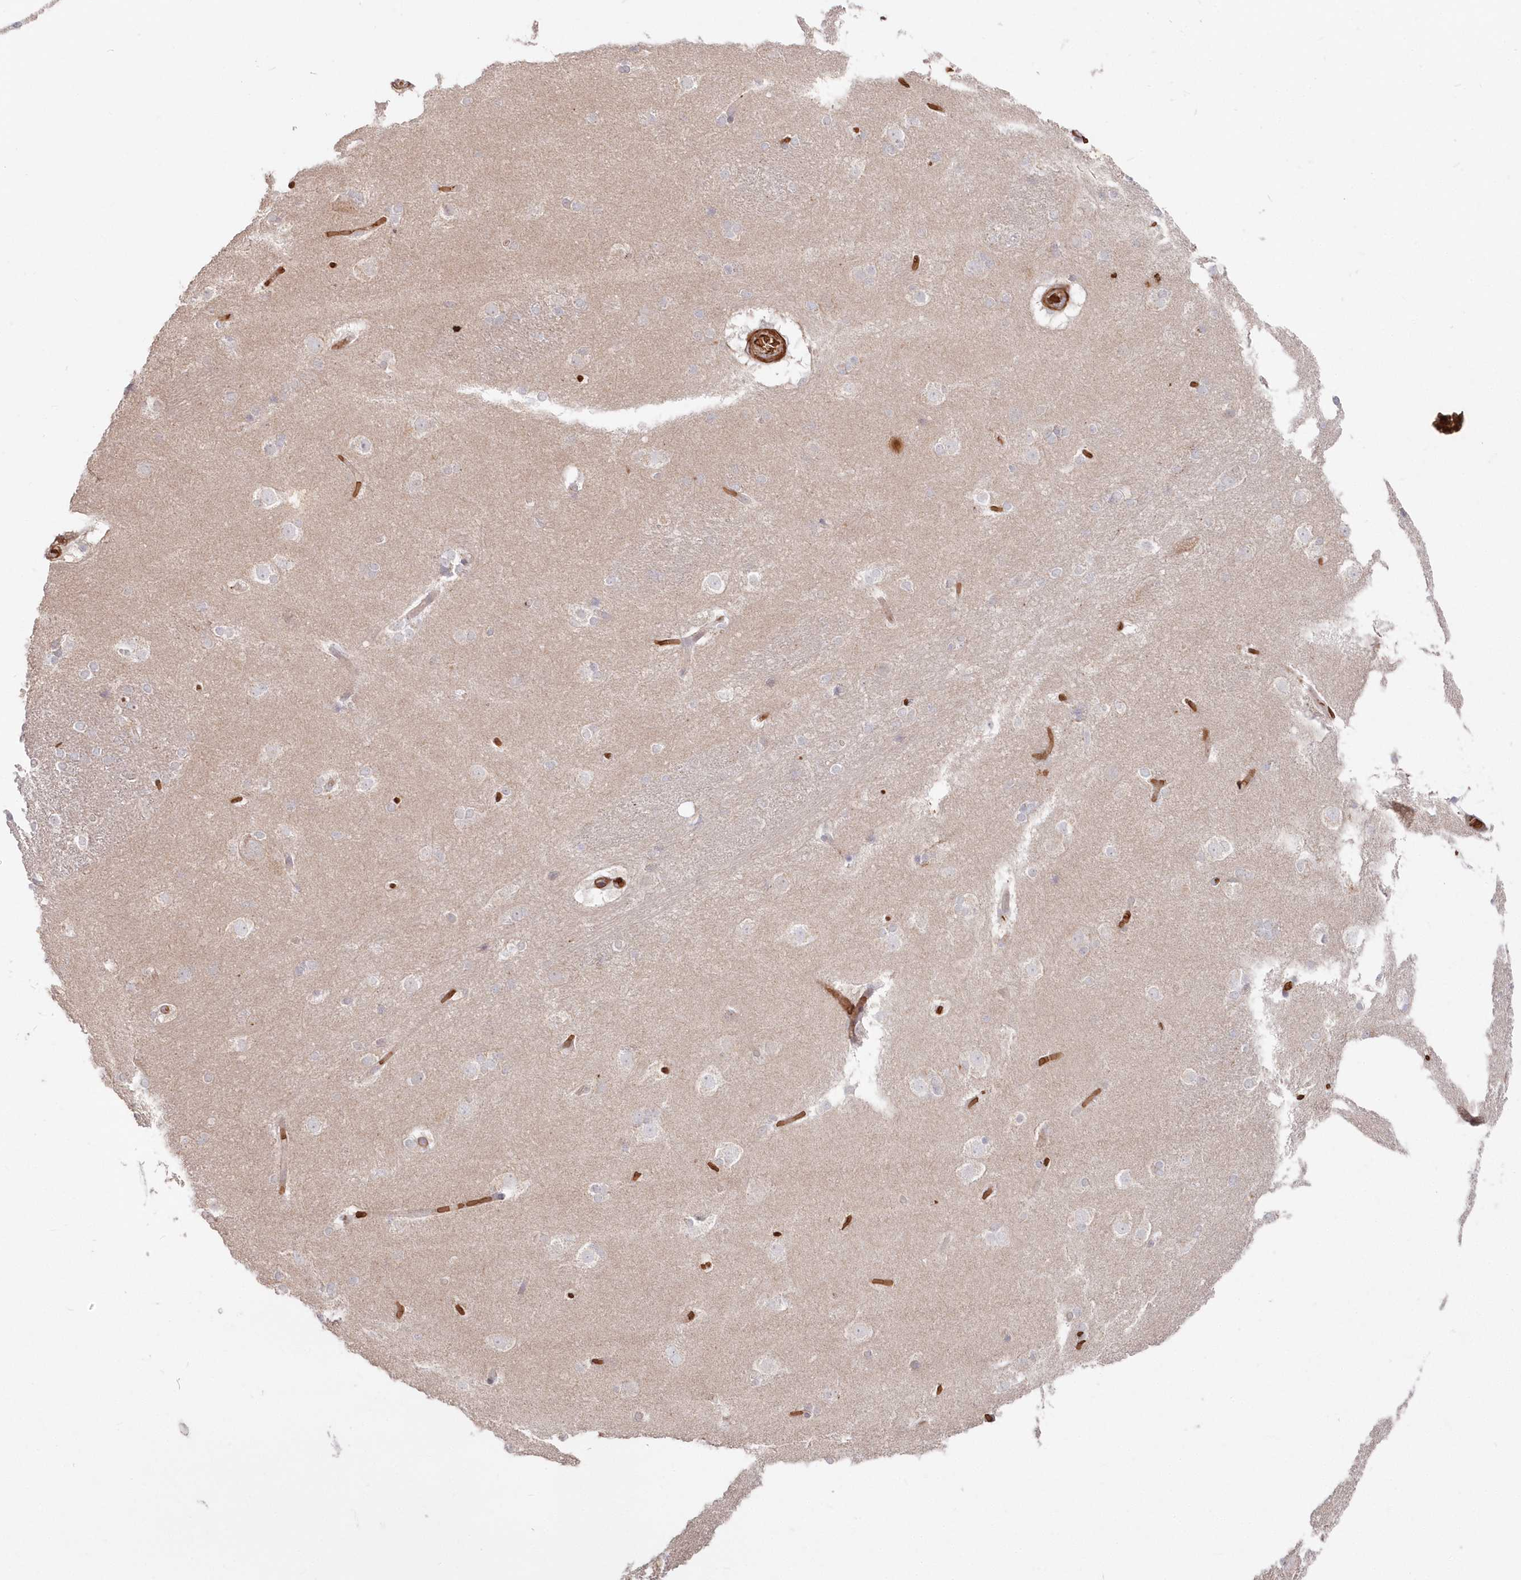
{"staining": {"intensity": "moderate", "quantity": "<25%", "location": "nuclear"}, "tissue": "caudate", "cell_type": "Glial cells", "image_type": "normal", "snomed": [{"axis": "morphology", "description": "Normal tissue, NOS"}, {"axis": "topography", "description": "Lateral ventricle wall"}], "caption": "Brown immunohistochemical staining in benign human caudate shows moderate nuclear expression in approximately <25% of glial cells. The protein of interest is stained brown, and the nuclei are stained in blue (DAB IHC with brightfield microscopy, high magnification).", "gene": "SERINC1", "patient": {"sex": "female", "age": 19}}